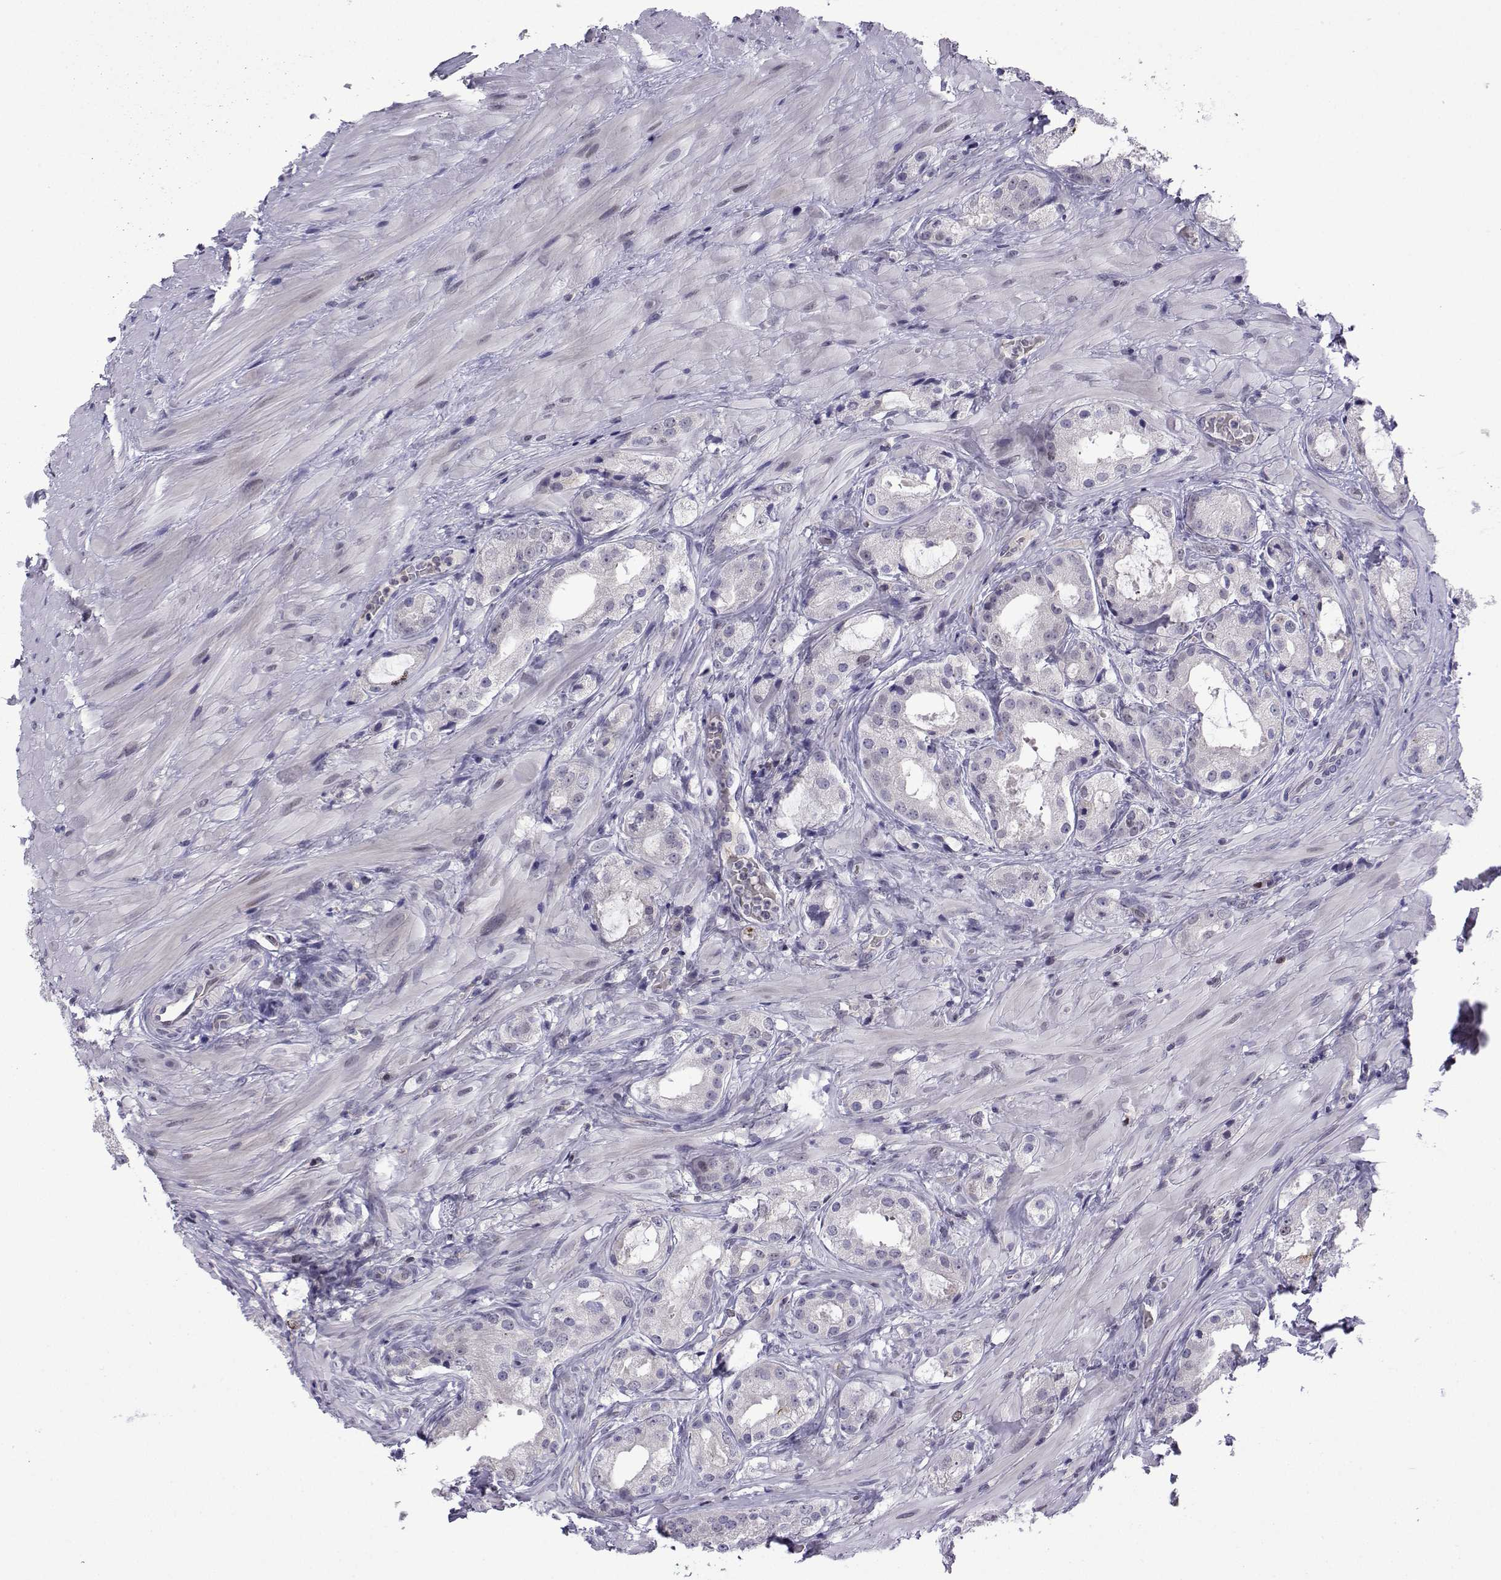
{"staining": {"intensity": "negative", "quantity": "none", "location": "none"}, "tissue": "prostate cancer", "cell_type": "Tumor cells", "image_type": "cancer", "snomed": [{"axis": "morphology", "description": "Adenocarcinoma, NOS"}, {"axis": "morphology", "description": "Adenocarcinoma, High grade"}, {"axis": "topography", "description": "Prostate"}], "caption": "High magnification brightfield microscopy of prostate cancer (high-grade adenocarcinoma) stained with DAB (brown) and counterstained with hematoxylin (blue): tumor cells show no significant positivity.", "gene": "INCENP", "patient": {"sex": "male", "age": 64}}